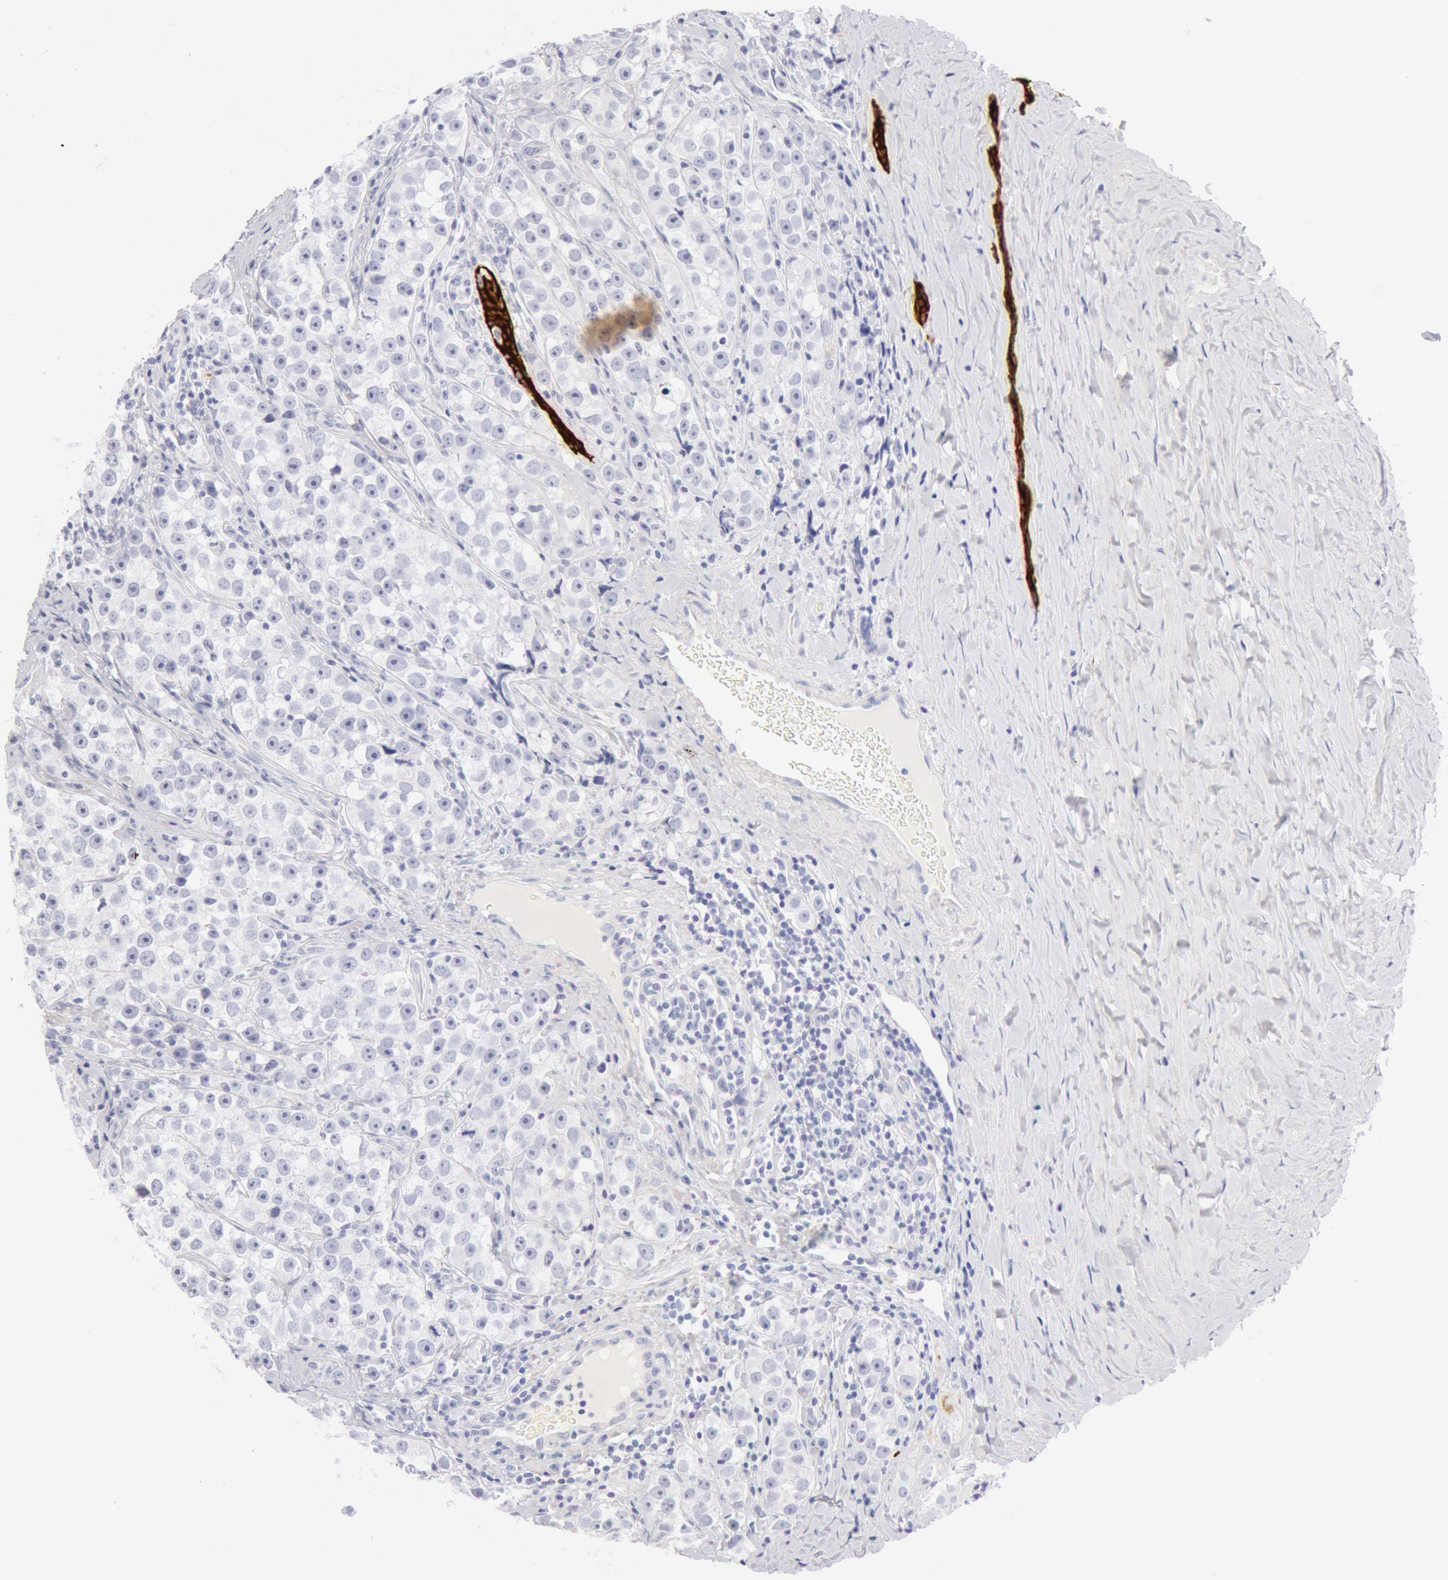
{"staining": {"intensity": "negative", "quantity": "none", "location": "none"}, "tissue": "testis cancer", "cell_type": "Tumor cells", "image_type": "cancer", "snomed": [{"axis": "morphology", "description": "Seminoma, NOS"}, {"axis": "topography", "description": "Testis"}], "caption": "Tumor cells show no significant protein staining in testis cancer (seminoma).", "gene": "KRT8", "patient": {"sex": "male", "age": 32}}